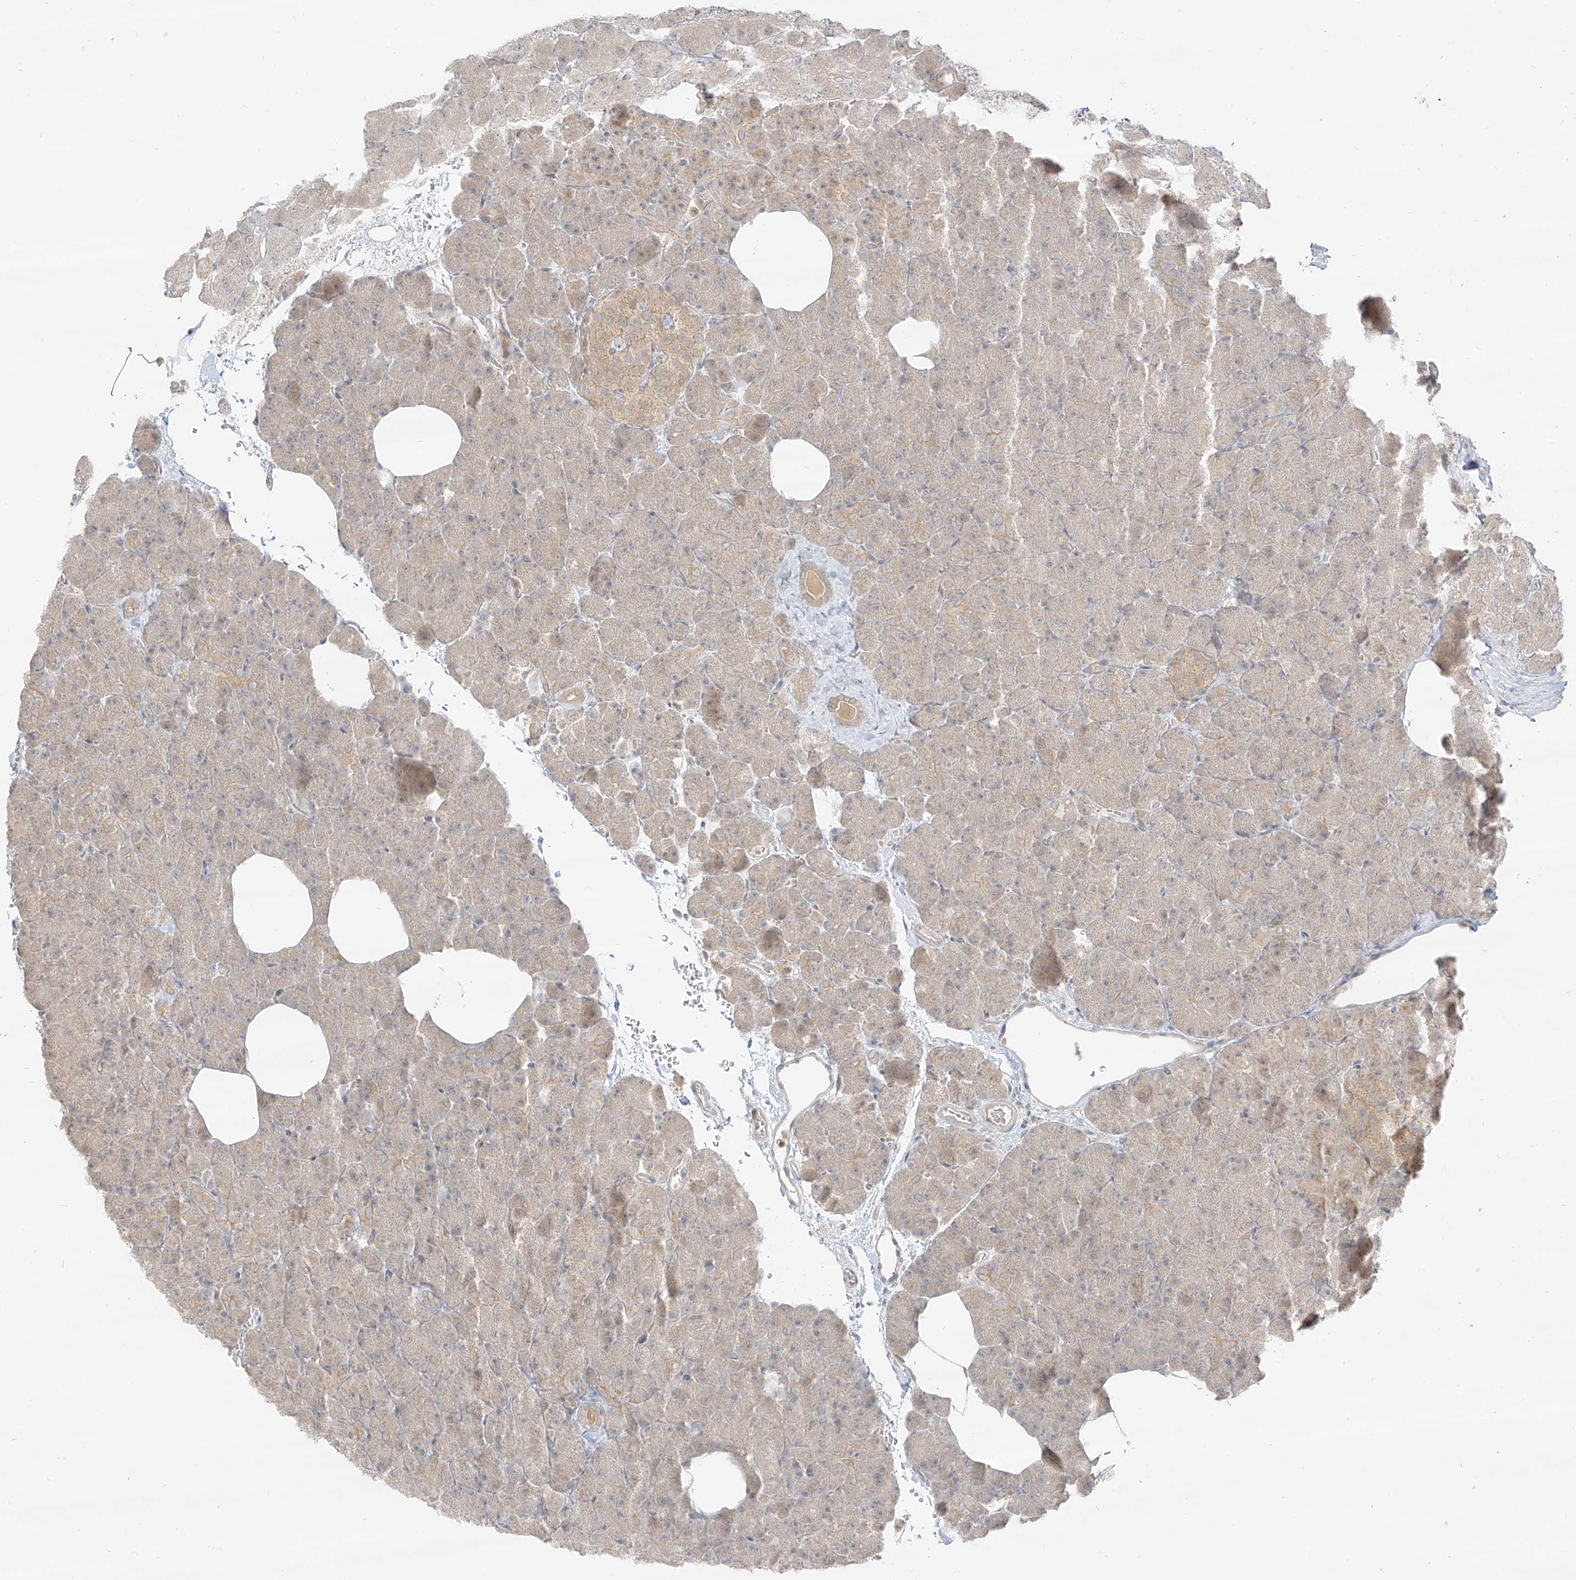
{"staining": {"intensity": "weak", "quantity": "<25%", "location": "cytoplasmic/membranous"}, "tissue": "pancreas", "cell_type": "Exocrine glandular cells", "image_type": "normal", "snomed": [{"axis": "morphology", "description": "Normal tissue, NOS"}, {"axis": "morphology", "description": "Carcinoid, malignant, NOS"}, {"axis": "topography", "description": "Pancreas"}], "caption": "Exocrine glandular cells are negative for protein expression in unremarkable human pancreas. (Stains: DAB (3,3'-diaminobenzidine) immunohistochemistry with hematoxylin counter stain, Microscopy: brightfield microscopy at high magnification).", "gene": "LIPT1", "patient": {"sex": "female", "age": 35}}